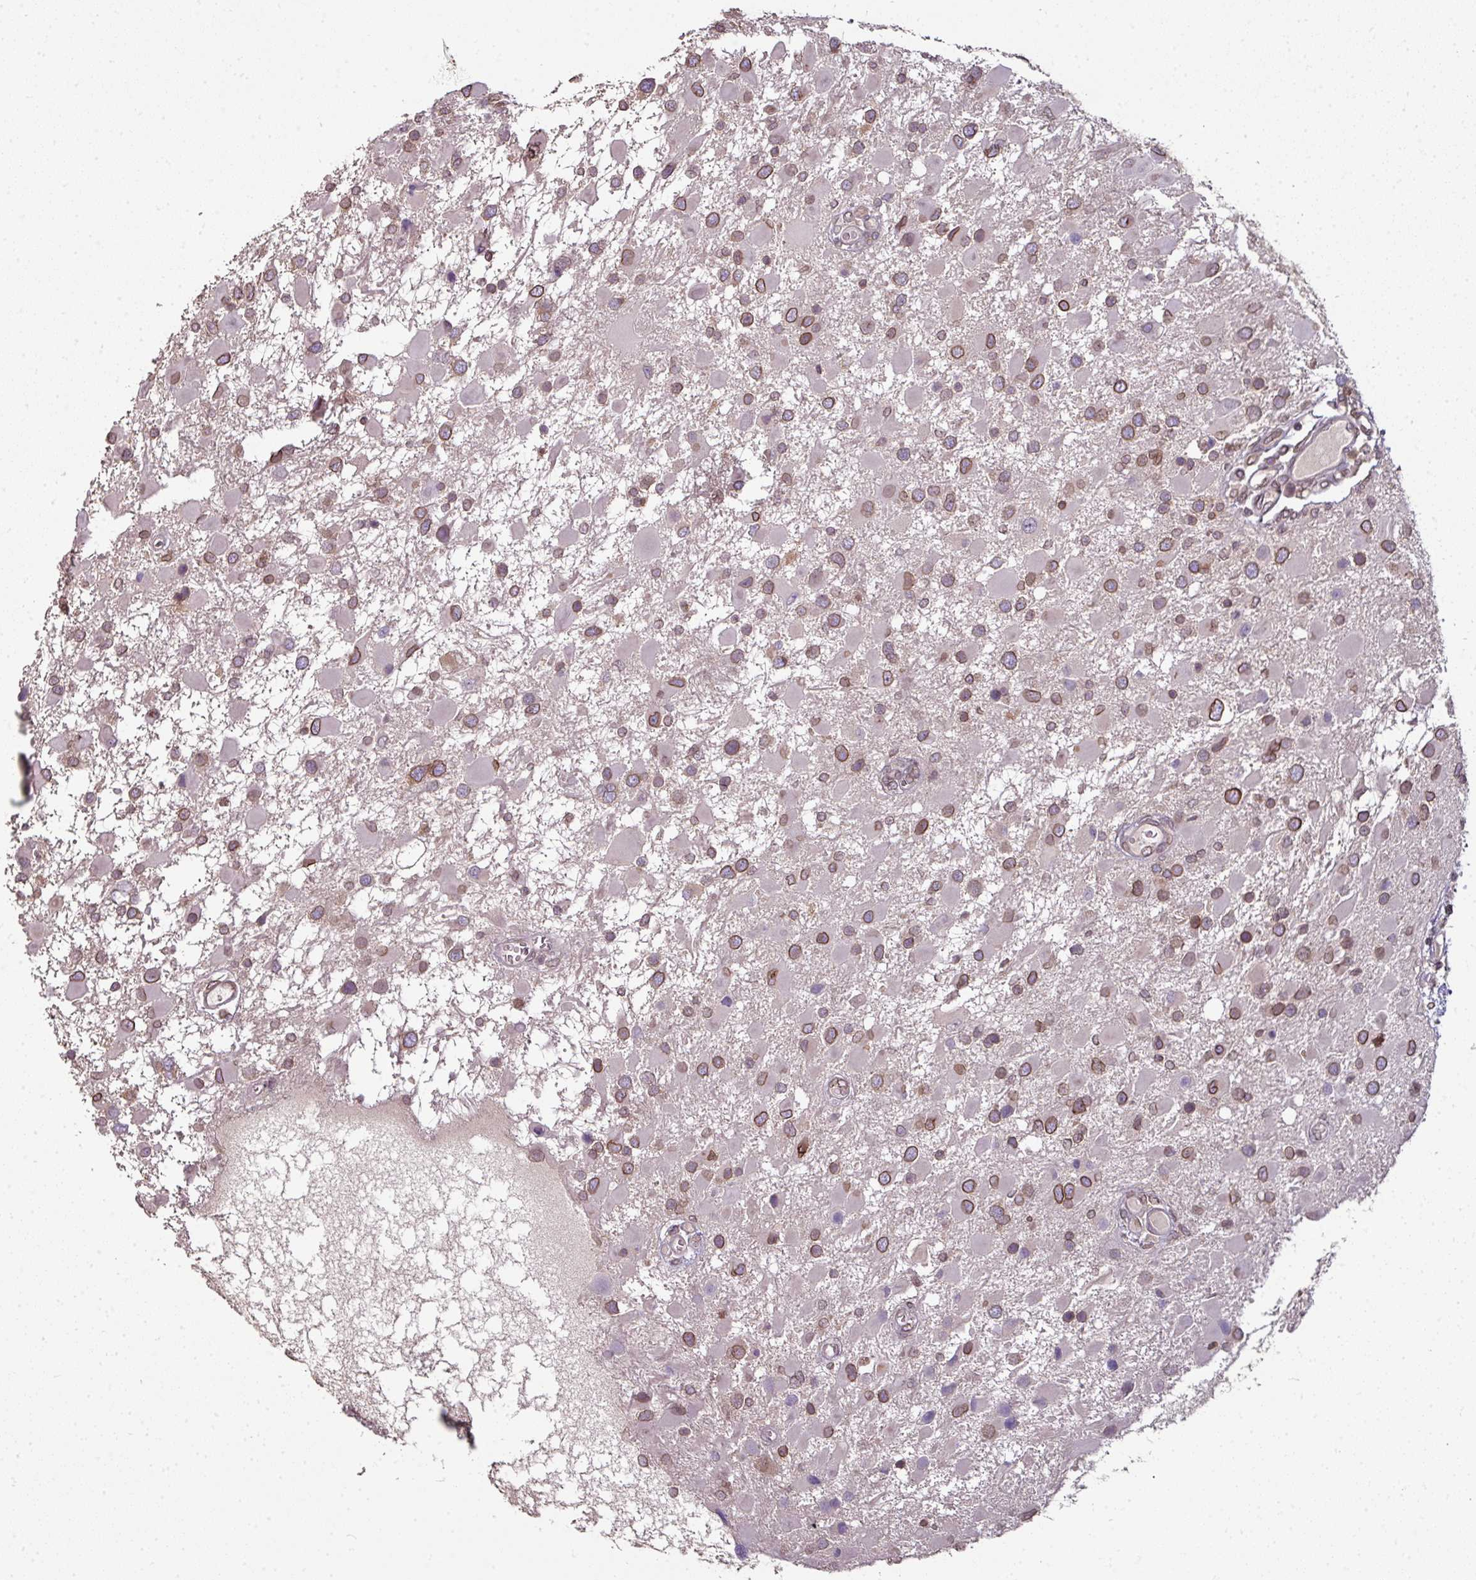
{"staining": {"intensity": "moderate", "quantity": ">75%", "location": "cytoplasmic/membranous,nuclear"}, "tissue": "glioma", "cell_type": "Tumor cells", "image_type": "cancer", "snomed": [{"axis": "morphology", "description": "Glioma, malignant, High grade"}, {"axis": "topography", "description": "Brain"}], "caption": "The immunohistochemical stain highlights moderate cytoplasmic/membranous and nuclear staining in tumor cells of glioma tissue.", "gene": "RANGAP1", "patient": {"sex": "male", "age": 53}}